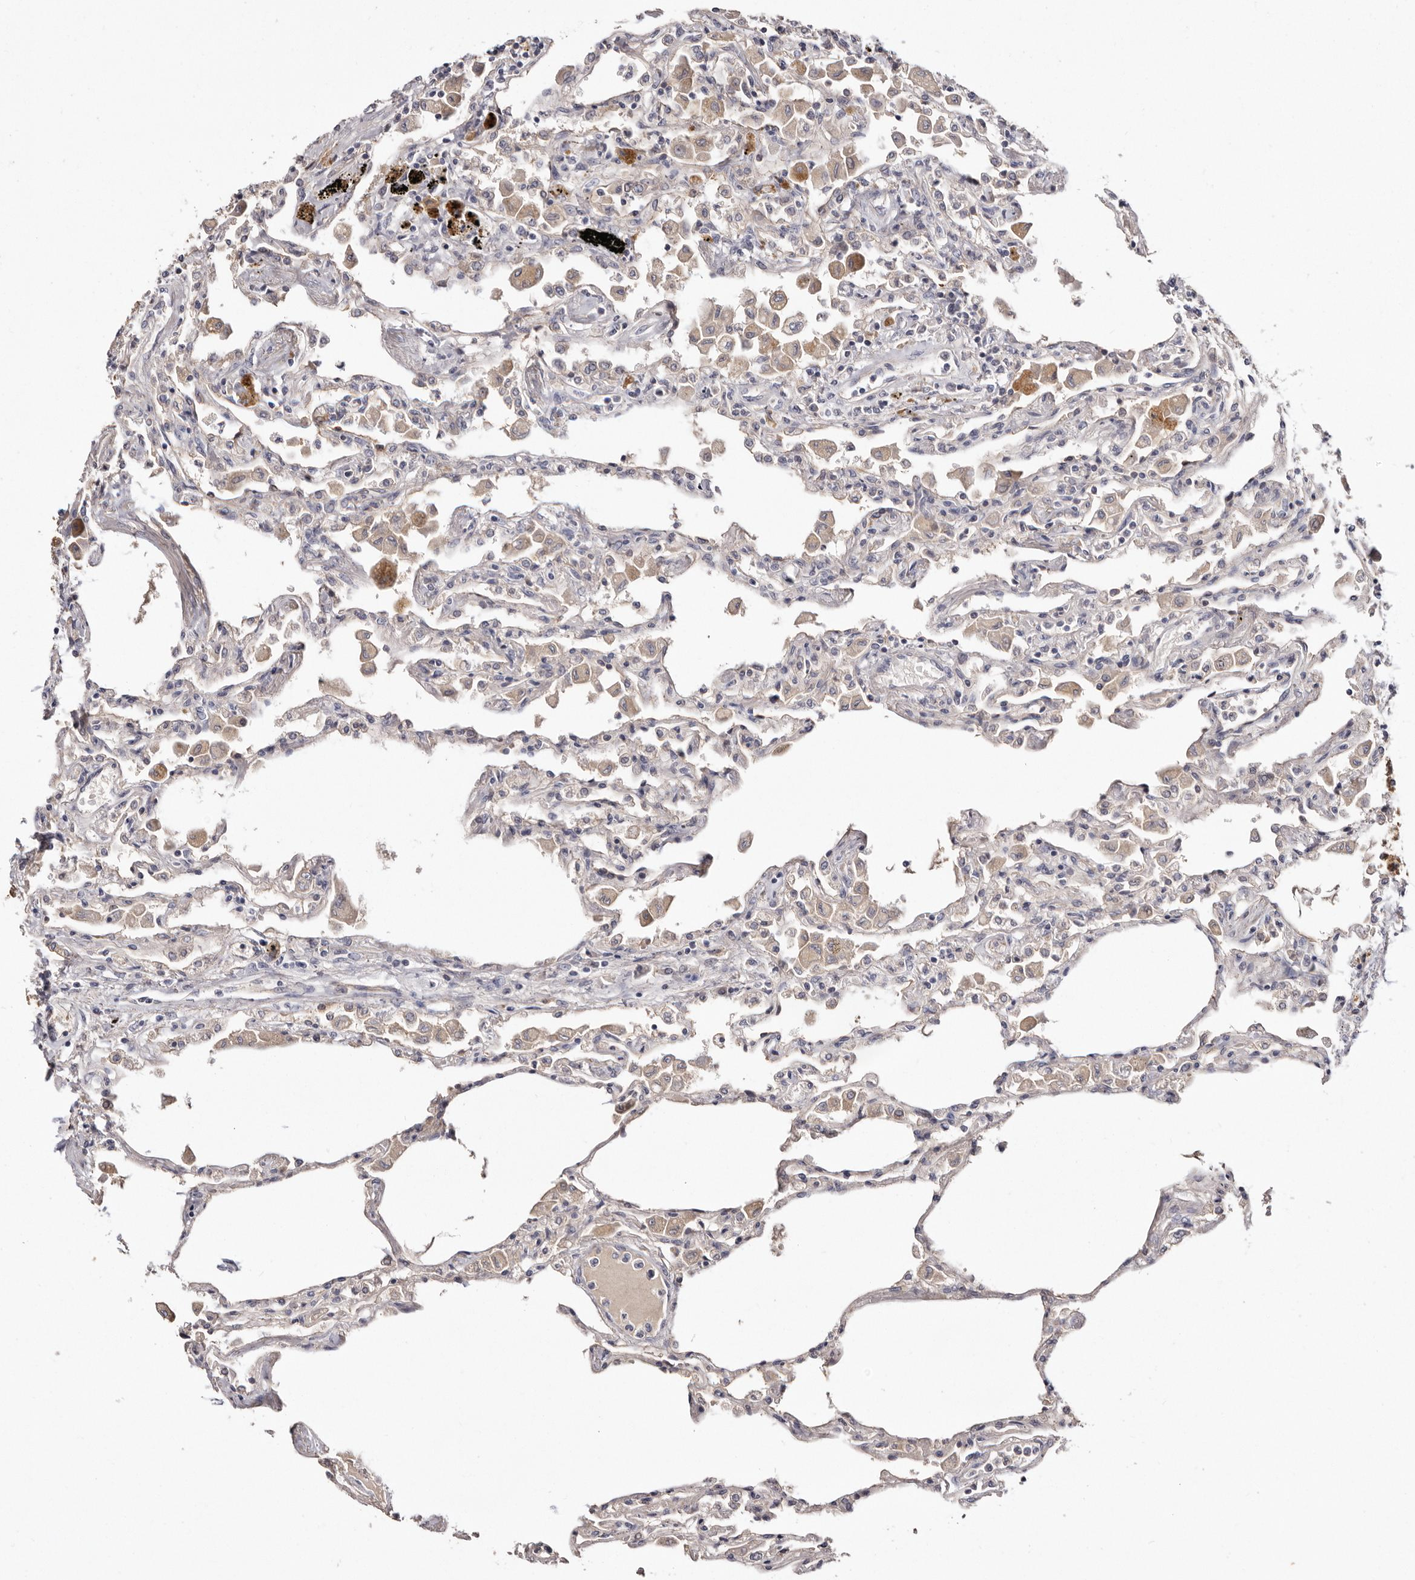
{"staining": {"intensity": "weak", "quantity": "<25%", "location": "cytoplasmic/membranous"}, "tissue": "lung", "cell_type": "Alveolar cells", "image_type": "normal", "snomed": [{"axis": "morphology", "description": "Normal tissue, NOS"}, {"axis": "topography", "description": "Bronchus"}, {"axis": "topography", "description": "Lung"}], "caption": "High magnification brightfield microscopy of normal lung stained with DAB (3,3'-diaminobenzidine) (brown) and counterstained with hematoxylin (blue): alveolar cells show no significant expression. (DAB immunohistochemistry (IHC), high magnification).", "gene": "STK16", "patient": {"sex": "female", "age": 49}}